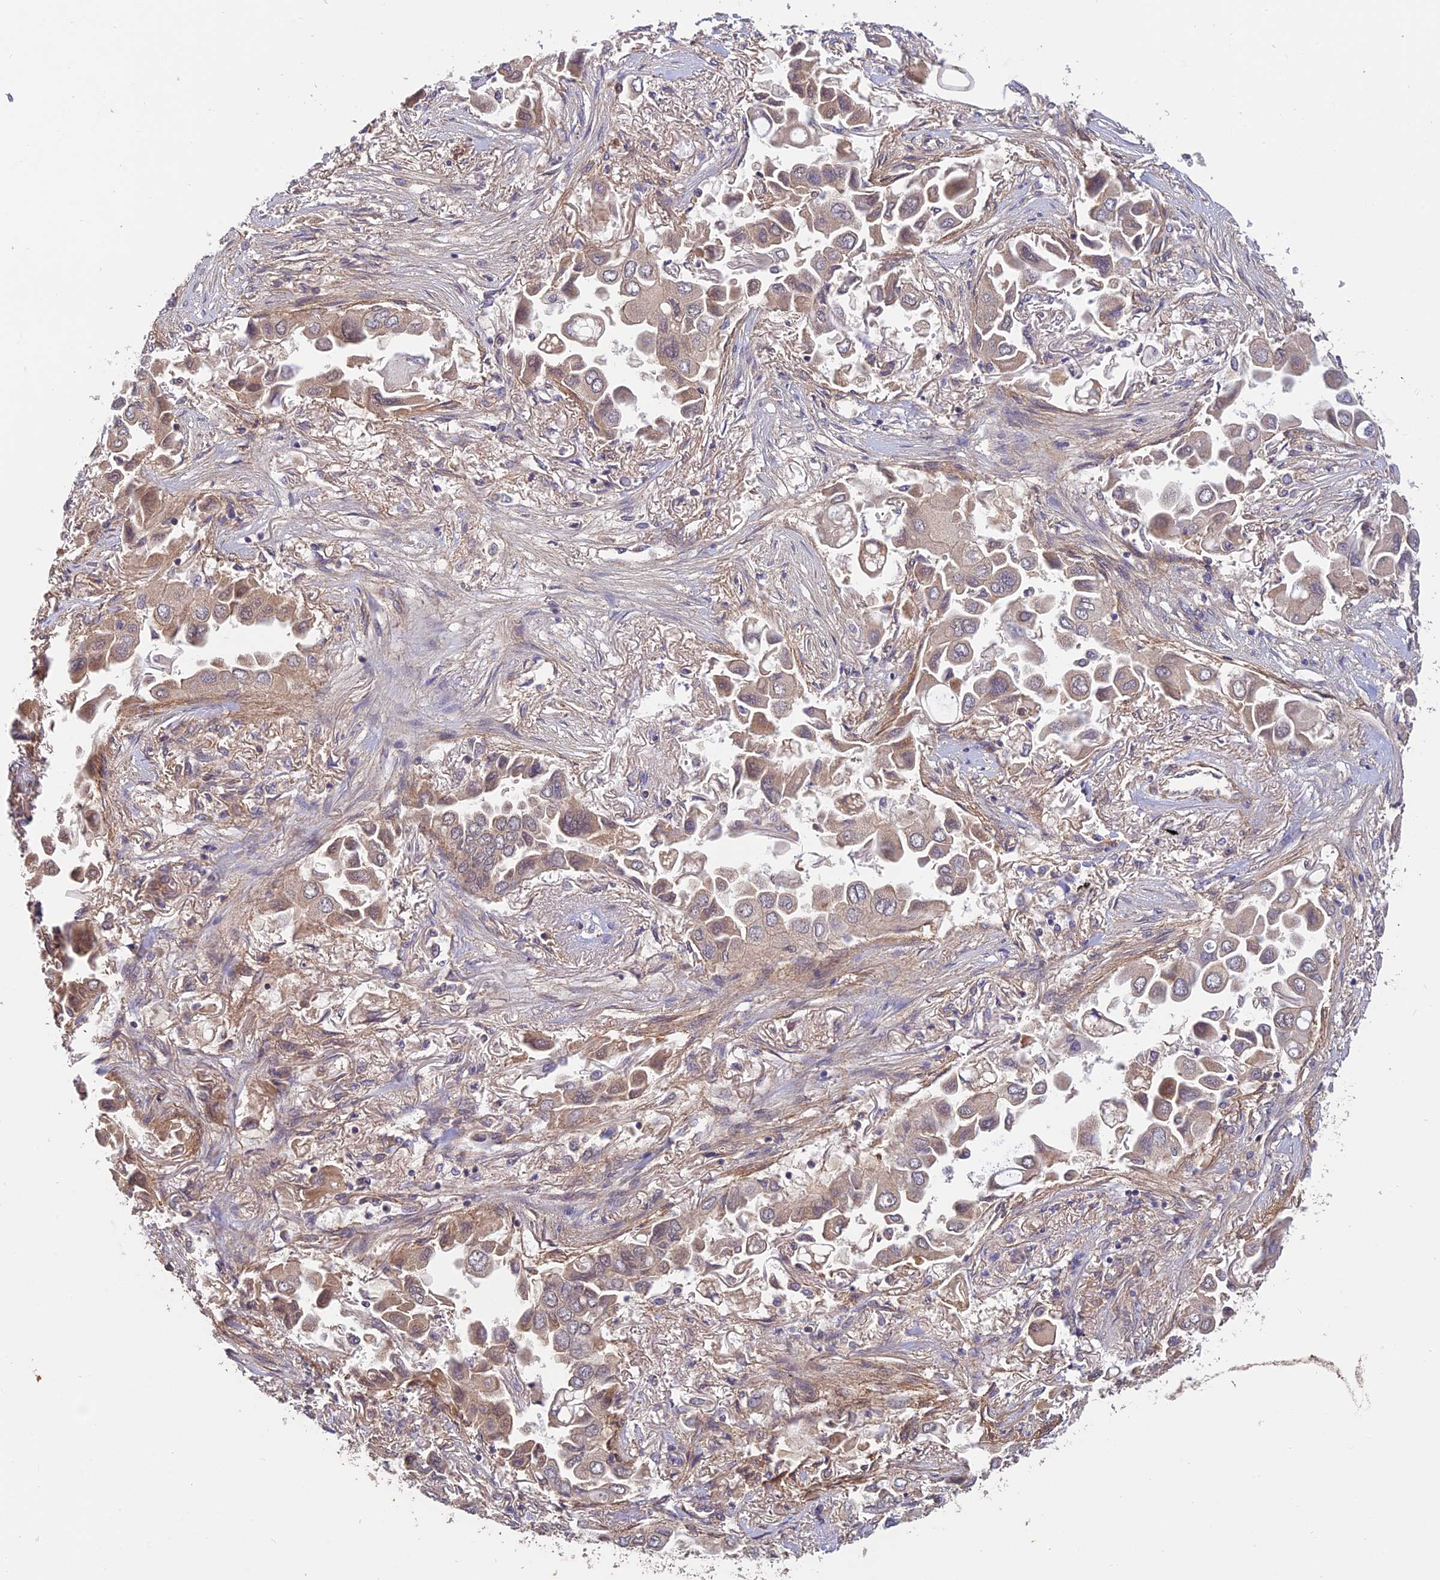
{"staining": {"intensity": "weak", "quantity": "25%-75%", "location": "cytoplasmic/membranous"}, "tissue": "lung cancer", "cell_type": "Tumor cells", "image_type": "cancer", "snomed": [{"axis": "morphology", "description": "Adenocarcinoma, NOS"}, {"axis": "topography", "description": "Lung"}], "caption": "The immunohistochemical stain highlights weak cytoplasmic/membranous expression in tumor cells of lung adenocarcinoma tissue. The protein of interest is stained brown, and the nuclei are stained in blue (DAB IHC with brightfield microscopy, high magnification).", "gene": "PAGR1", "patient": {"sex": "female", "age": 76}}